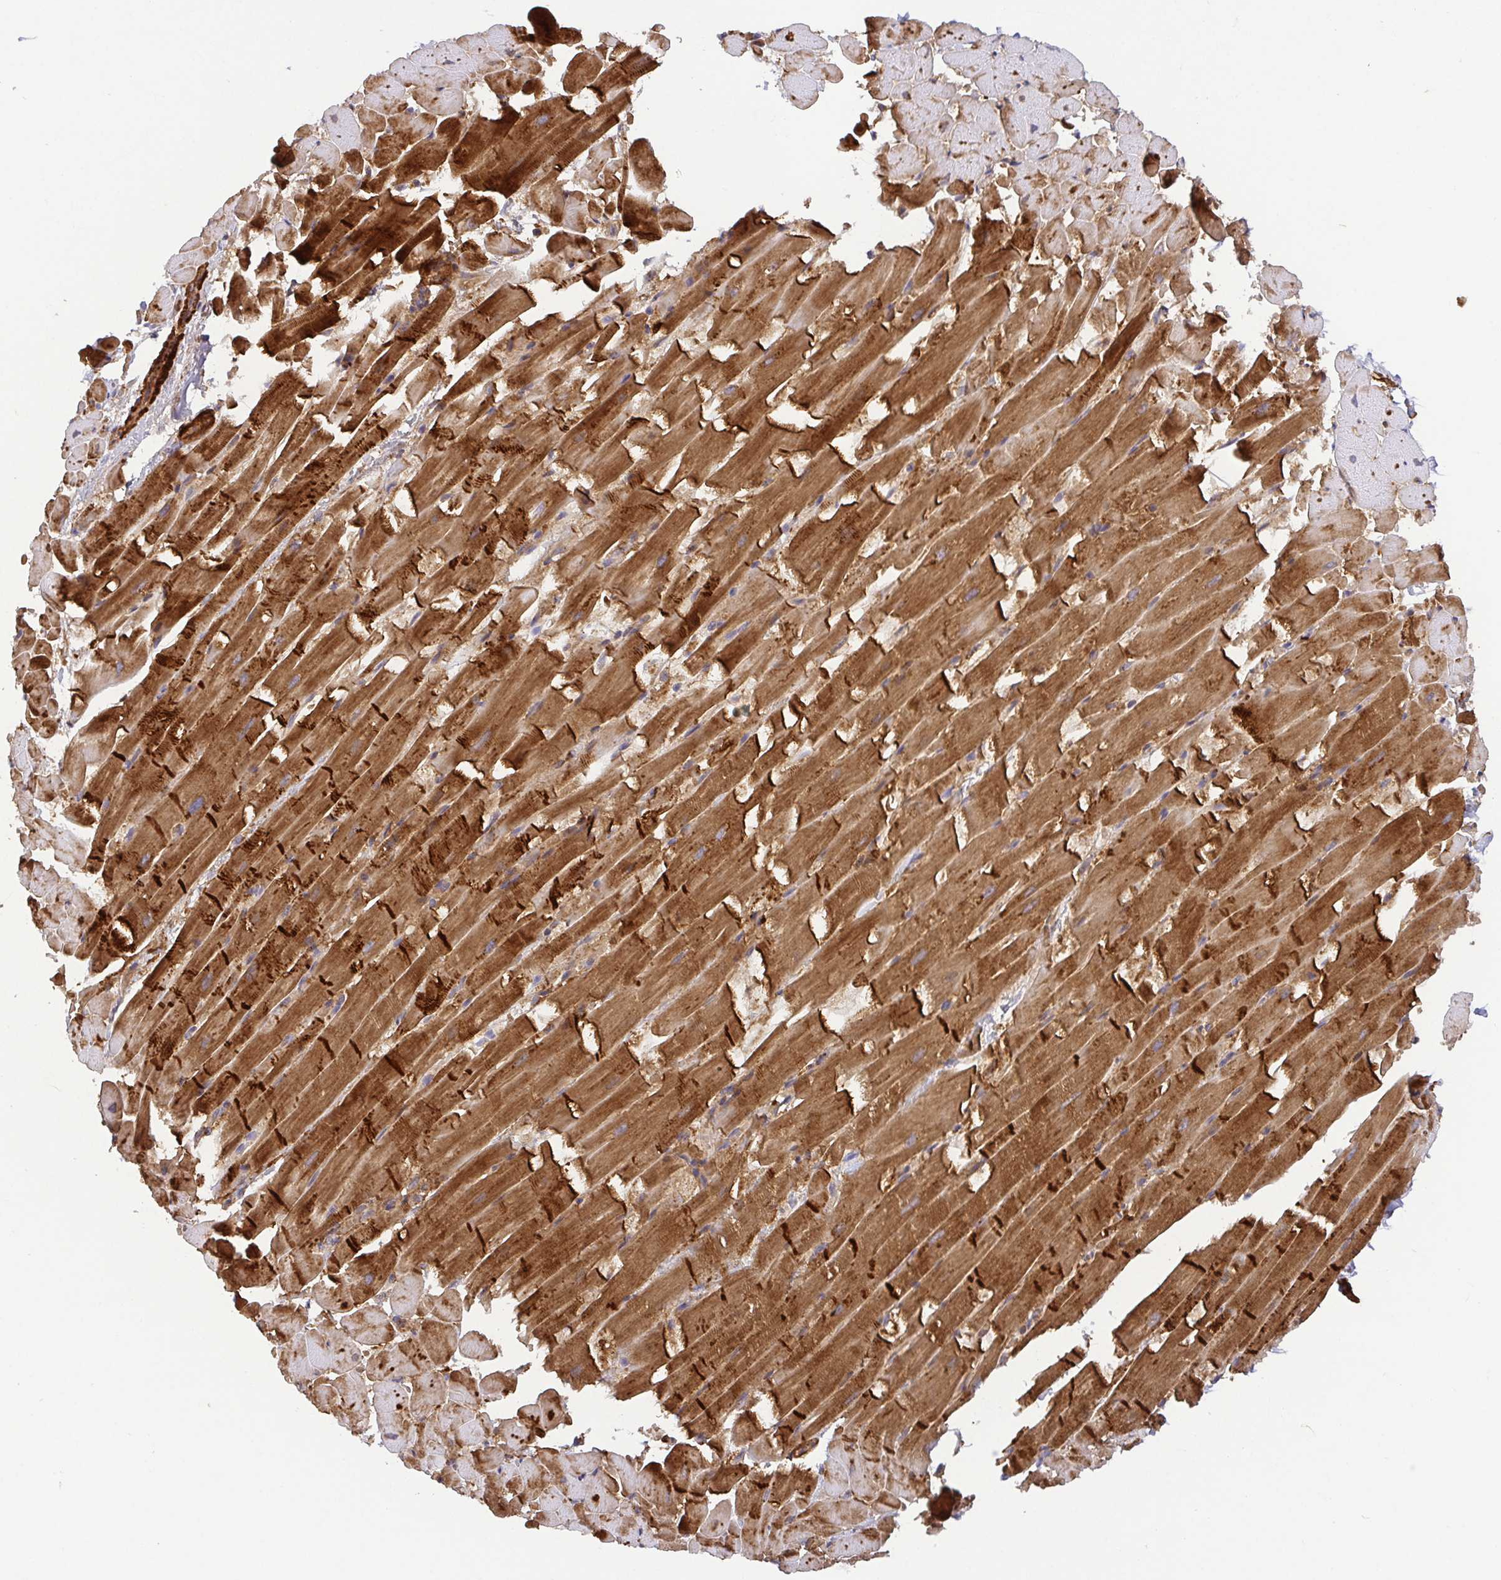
{"staining": {"intensity": "strong", "quantity": ">75%", "location": "cytoplasmic/membranous"}, "tissue": "heart muscle", "cell_type": "Cardiomyocytes", "image_type": "normal", "snomed": [{"axis": "morphology", "description": "Normal tissue, NOS"}, {"axis": "topography", "description": "Heart"}], "caption": "IHC histopathology image of benign heart muscle: heart muscle stained using immunohistochemistry shows high levels of strong protein expression localized specifically in the cytoplasmic/membranous of cardiomyocytes, appearing as a cytoplasmic/membranous brown color.", "gene": "TM9SF4", "patient": {"sex": "male", "age": 37}}